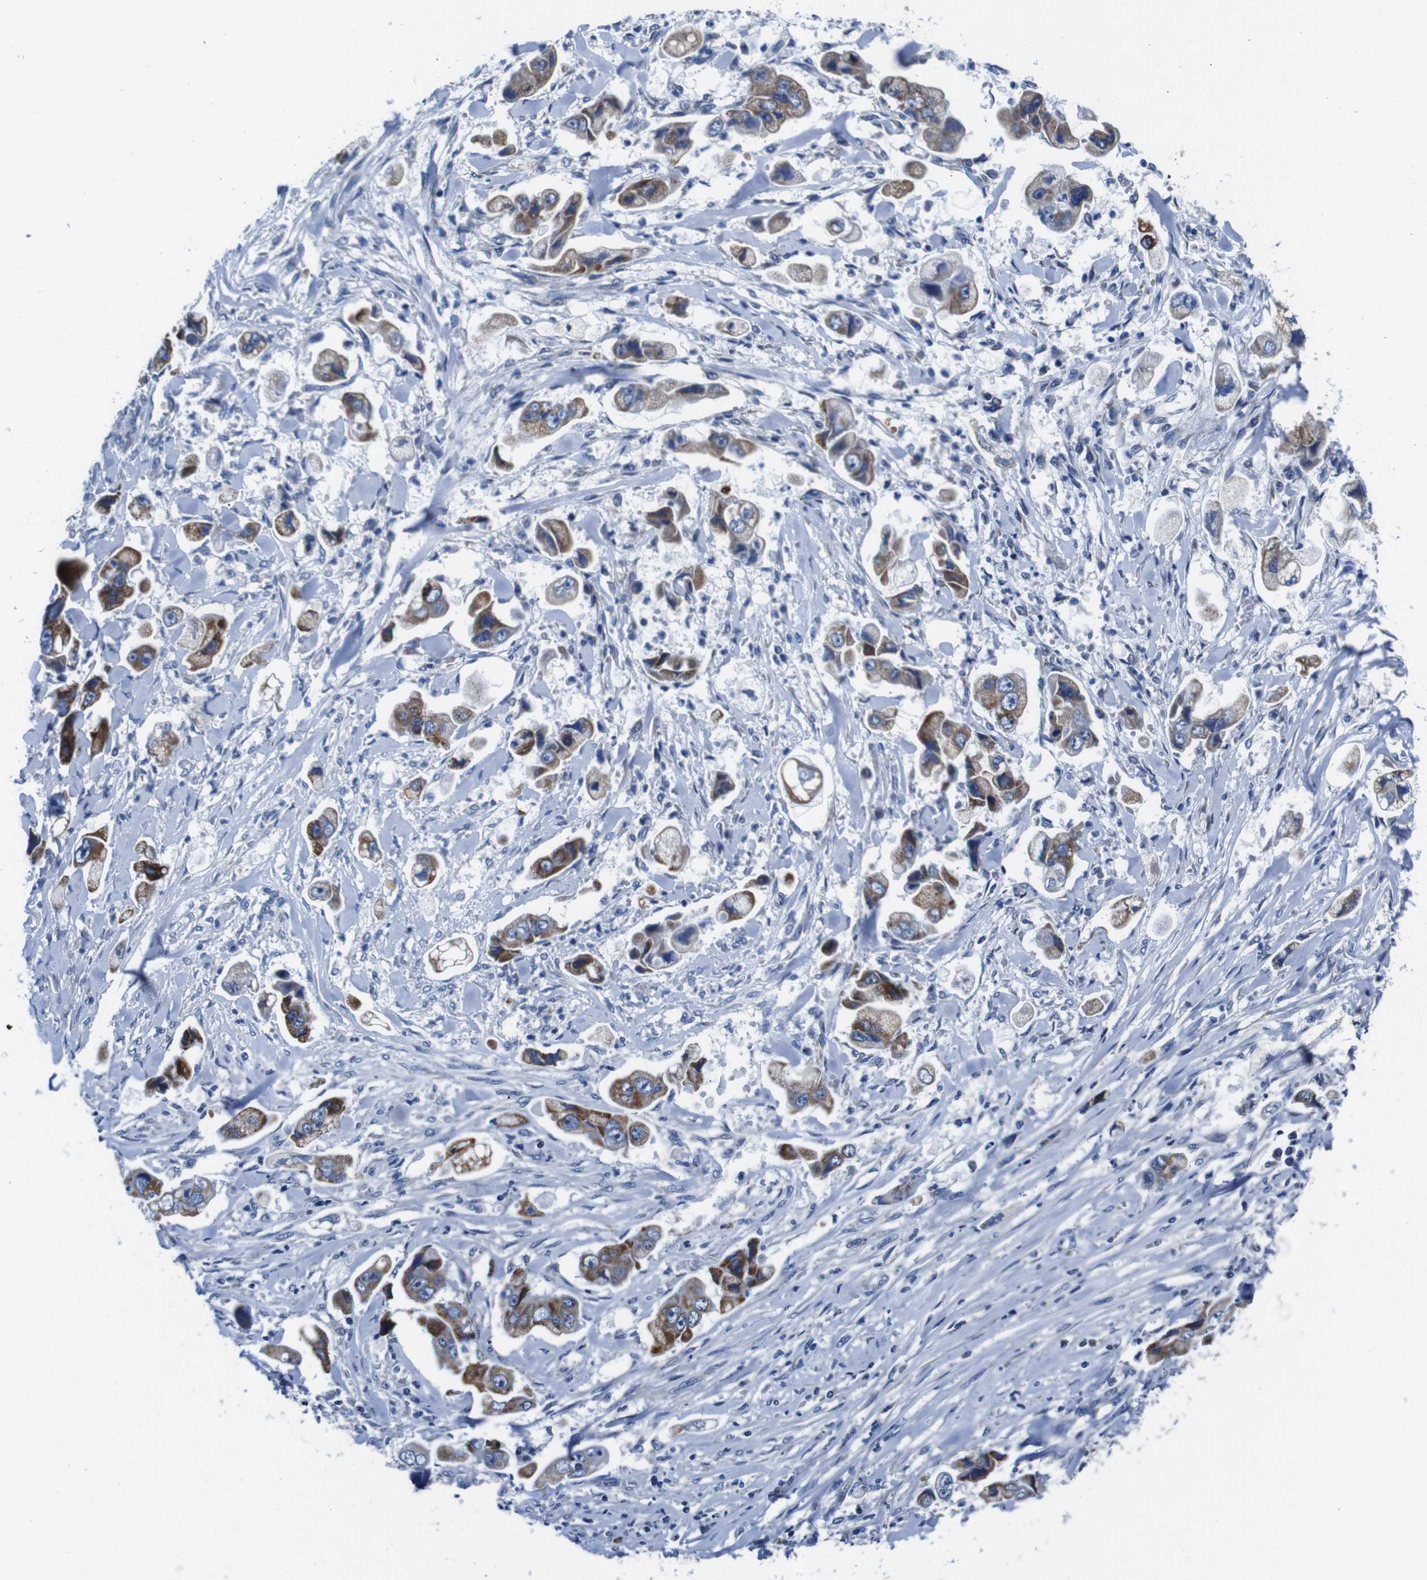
{"staining": {"intensity": "moderate", "quantity": ">75%", "location": "cytoplasmic/membranous"}, "tissue": "stomach cancer", "cell_type": "Tumor cells", "image_type": "cancer", "snomed": [{"axis": "morphology", "description": "Adenocarcinoma, NOS"}, {"axis": "topography", "description": "Stomach"}], "caption": "An immunohistochemistry (IHC) micrograph of tumor tissue is shown. Protein staining in brown highlights moderate cytoplasmic/membranous positivity in stomach cancer (adenocarcinoma) within tumor cells. (Brightfield microscopy of DAB IHC at high magnification).", "gene": "SNX19", "patient": {"sex": "male", "age": 62}}